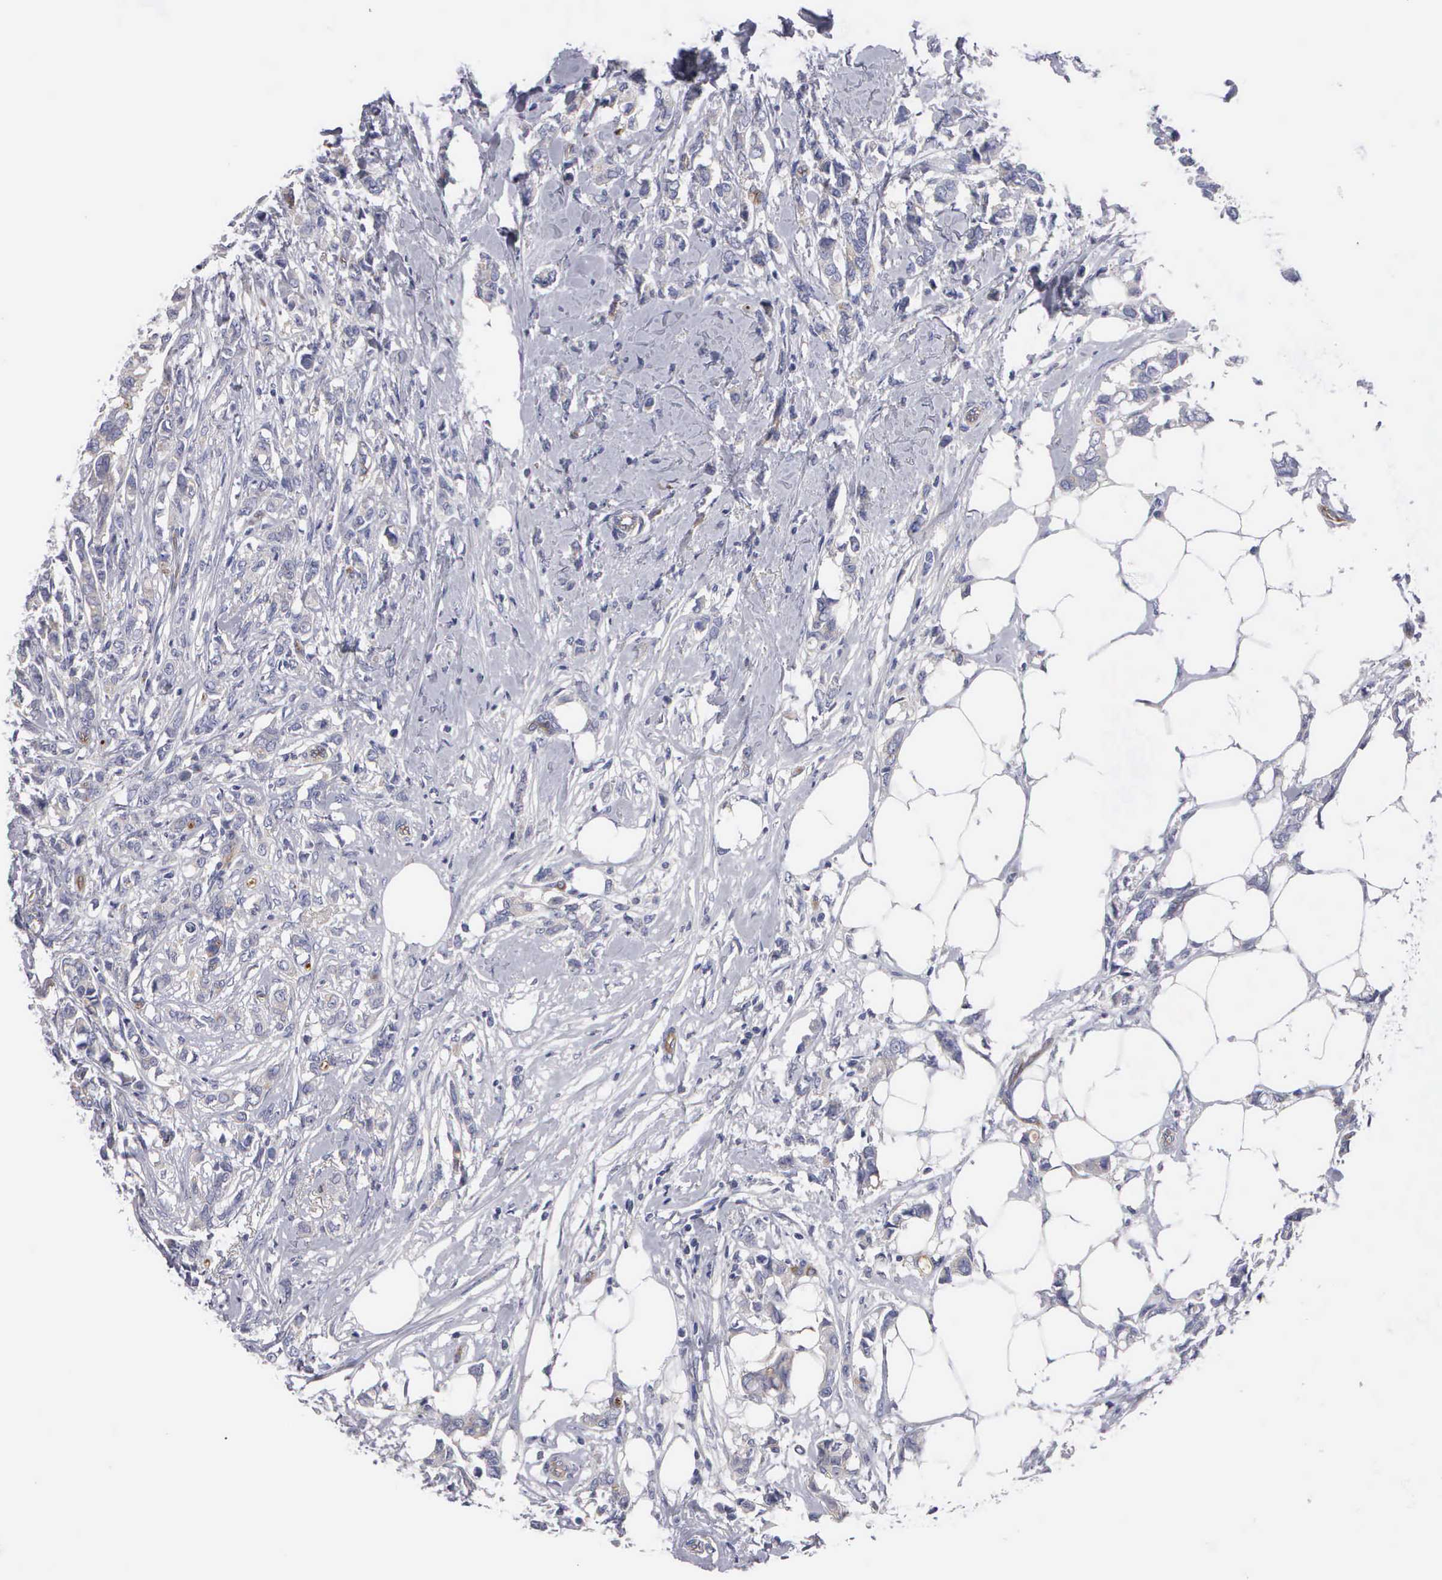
{"staining": {"intensity": "weak", "quantity": "<25%", "location": "cytoplasmic/membranous"}, "tissue": "breast cancer", "cell_type": "Tumor cells", "image_type": "cancer", "snomed": [{"axis": "morphology", "description": "Duct carcinoma"}, {"axis": "topography", "description": "Breast"}], "caption": "The IHC photomicrograph has no significant positivity in tumor cells of breast cancer (invasive ductal carcinoma) tissue. (Stains: DAB immunohistochemistry (IHC) with hematoxylin counter stain, Microscopy: brightfield microscopy at high magnification).", "gene": "RDX", "patient": {"sex": "female", "age": 84}}